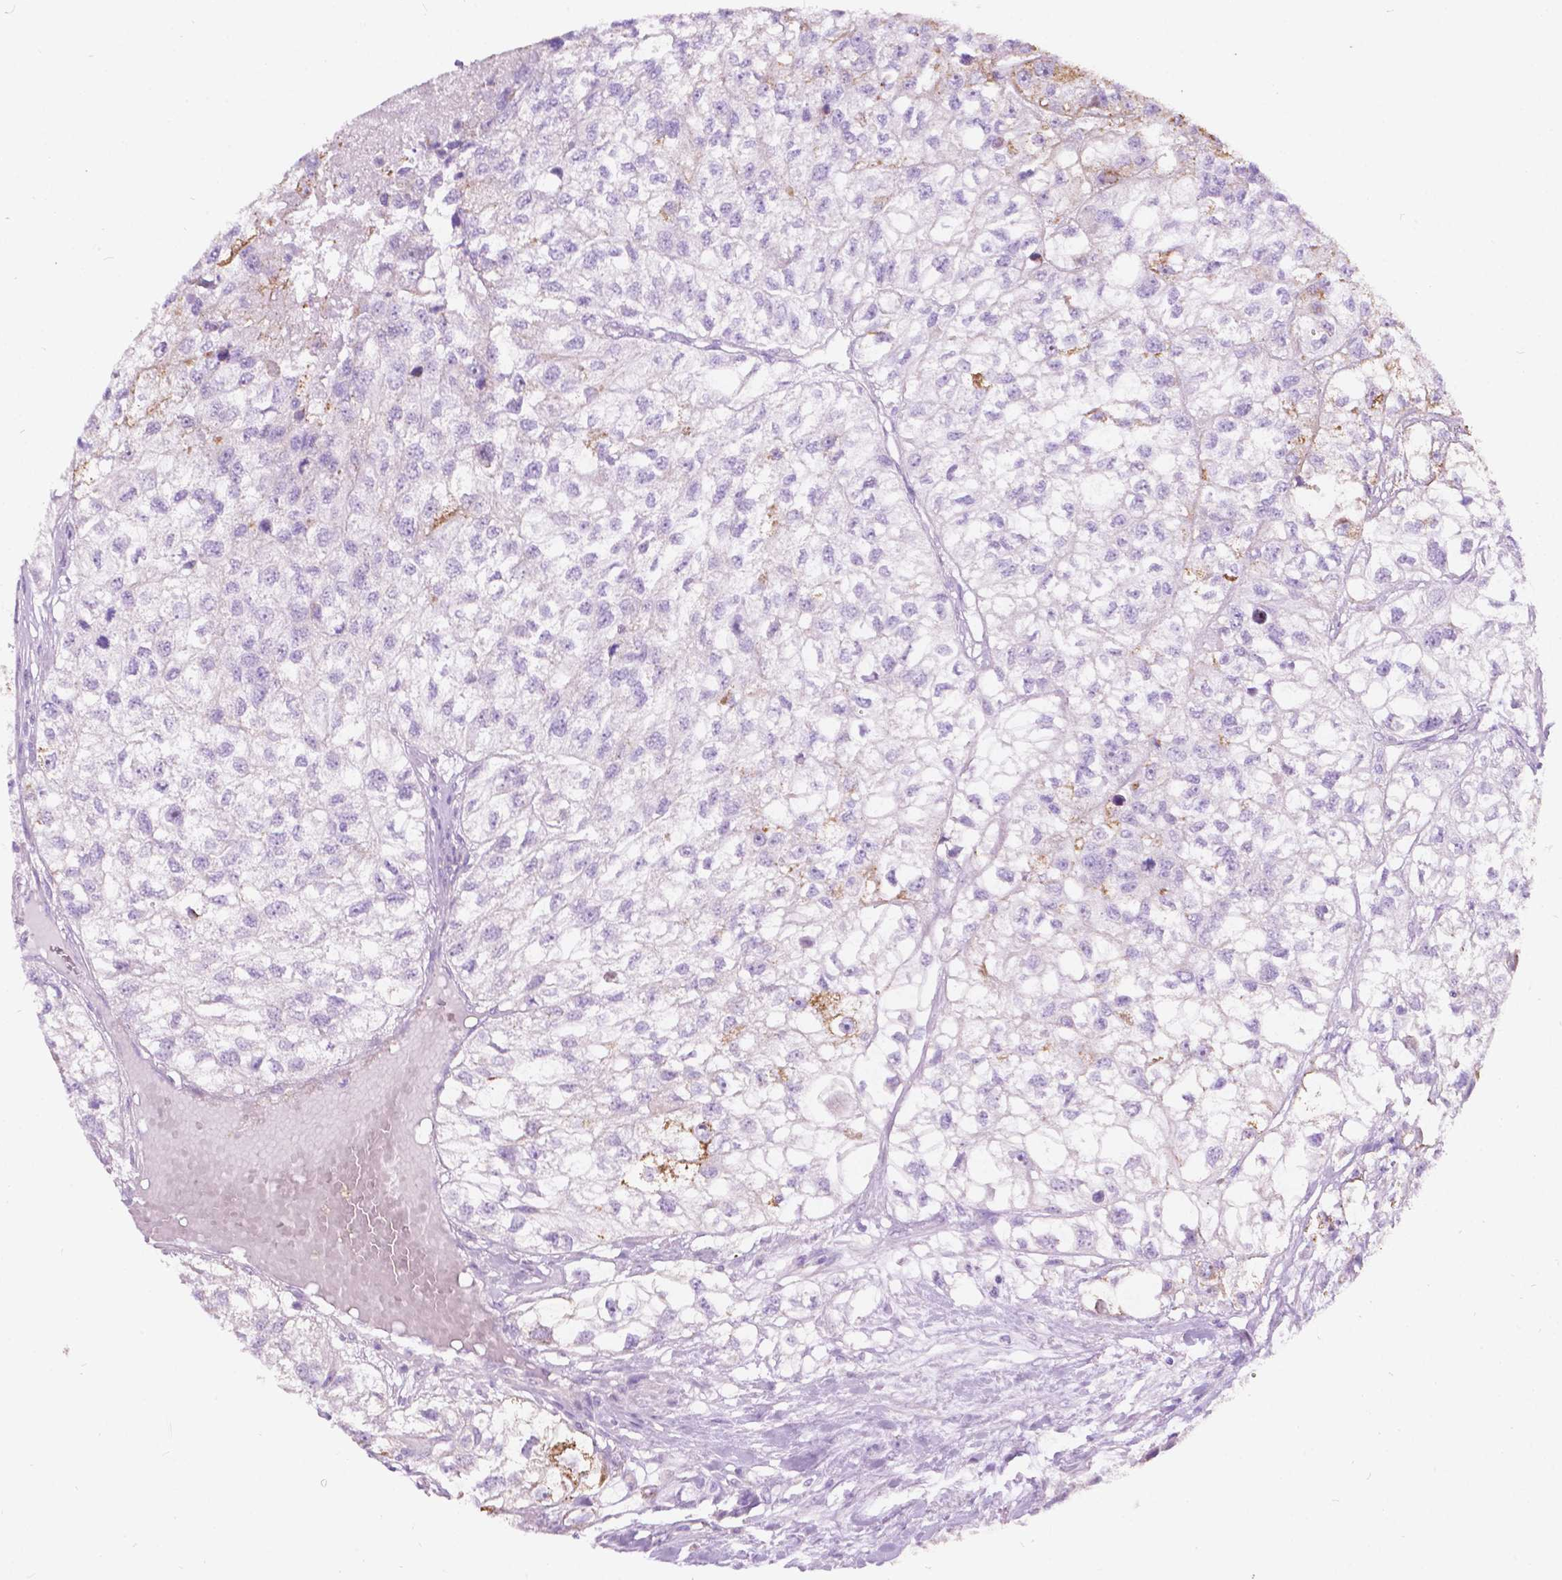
{"staining": {"intensity": "moderate", "quantity": "<25%", "location": "cytoplasmic/membranous"}, "tissue": "renal cancer", "cell_type": "Tumor cells", "image_type": "cancer", "snomed": [{"axis": "morphology", "description": "Adenocarcinoma, NOS"}, {"axis": "topography", "description": "Kidney"}], "caption": "The histopathology image demonstrates a brown stain indicating the presence of a protein in the cytoplasmic/membranous of tumor cells in adenocarcinoma (renal). Using DAB (3,3'-diaminobenzidine) (brown) and hematoxylin (blue) stains, captured at high magnification using brightfield microscopy.", "gene": "NOS1AP", "patient": {"sex": "male", "age": 56}}